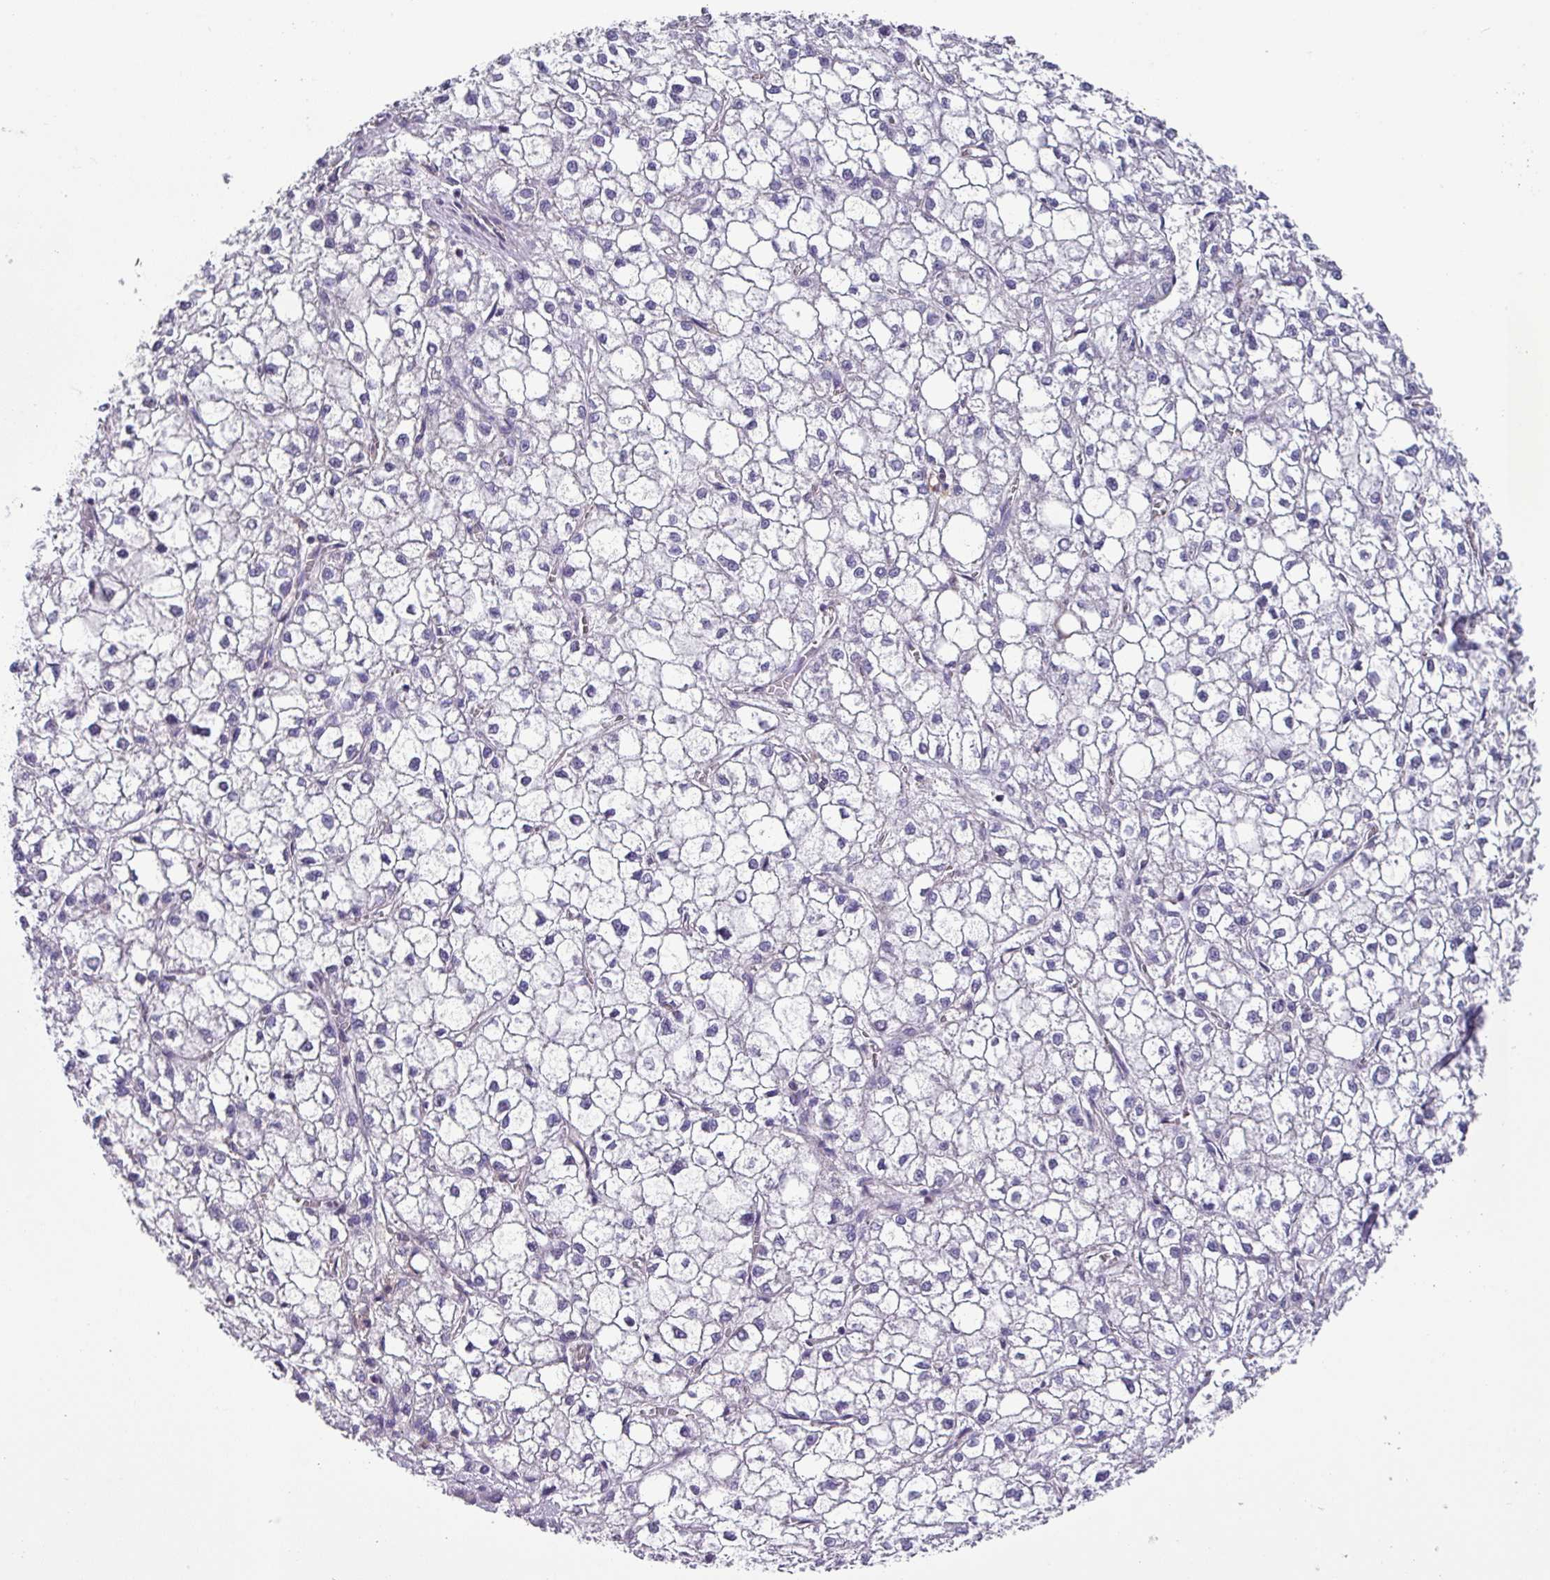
{"staining": {"intensity": "negative", "quantity": "none", "location": "none"}, "tissue": "liver cancer", "cell_type": "Tumor cells", "image_type": "cancer", "snomed": [{"axis": "morphology", "description": "Carcinoma, Hepatocellular, NOS"}, {"axis": "topography", "description": "Liver"}], "caption": "IHC photomicrograph of neoplastic tissue: human liver cancer stained with DAB (3,3'-diaminobenzidine) displays no significant protein positivity in tumor cells. Brightfield microscopy of immunohistochemistry stained with DAB (brown) and hematoxylin (blue), captured at high magnification.", "gene": "SLC23A2", "patient": {"sex": "female", "age": 43}}